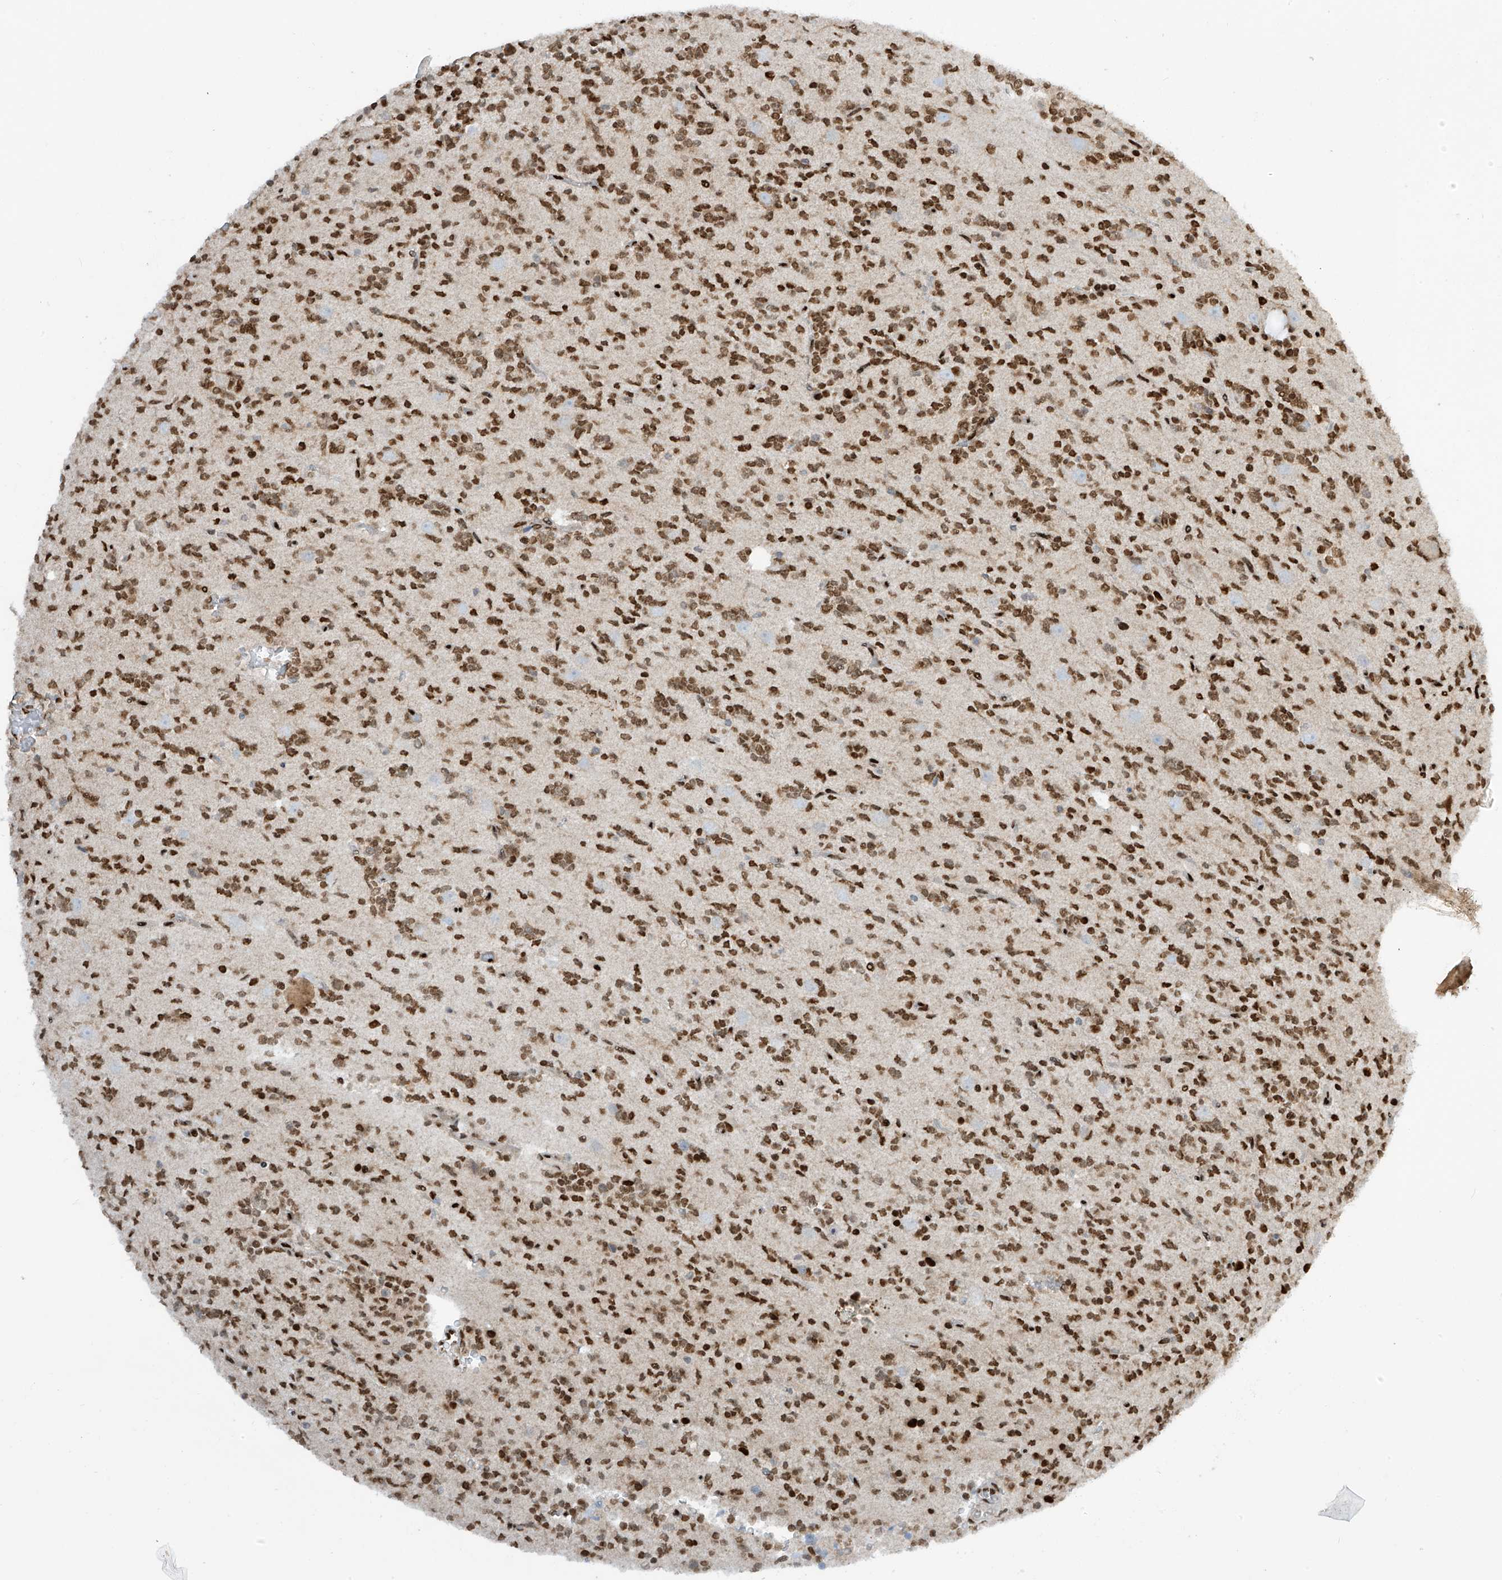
{"staining": {"intensity": "moderate", "quantity": ">75%", "location": "nuclear"}, "tissue": "glioma", "cell_type": "Tumor cells", "image_type": "cancer", "snomed": [{"axis": "morphology", "description": "Glioma, malignant, High grade"}, {"axis": "topography", "description": "Brain"}], "caption": "Tumor cells demonstrate medium levels of moderate nuclear staining in about >75% of cells in human glioma.", "gene": "PM20D2", "patient": {"sex": "female", "age": 62}}